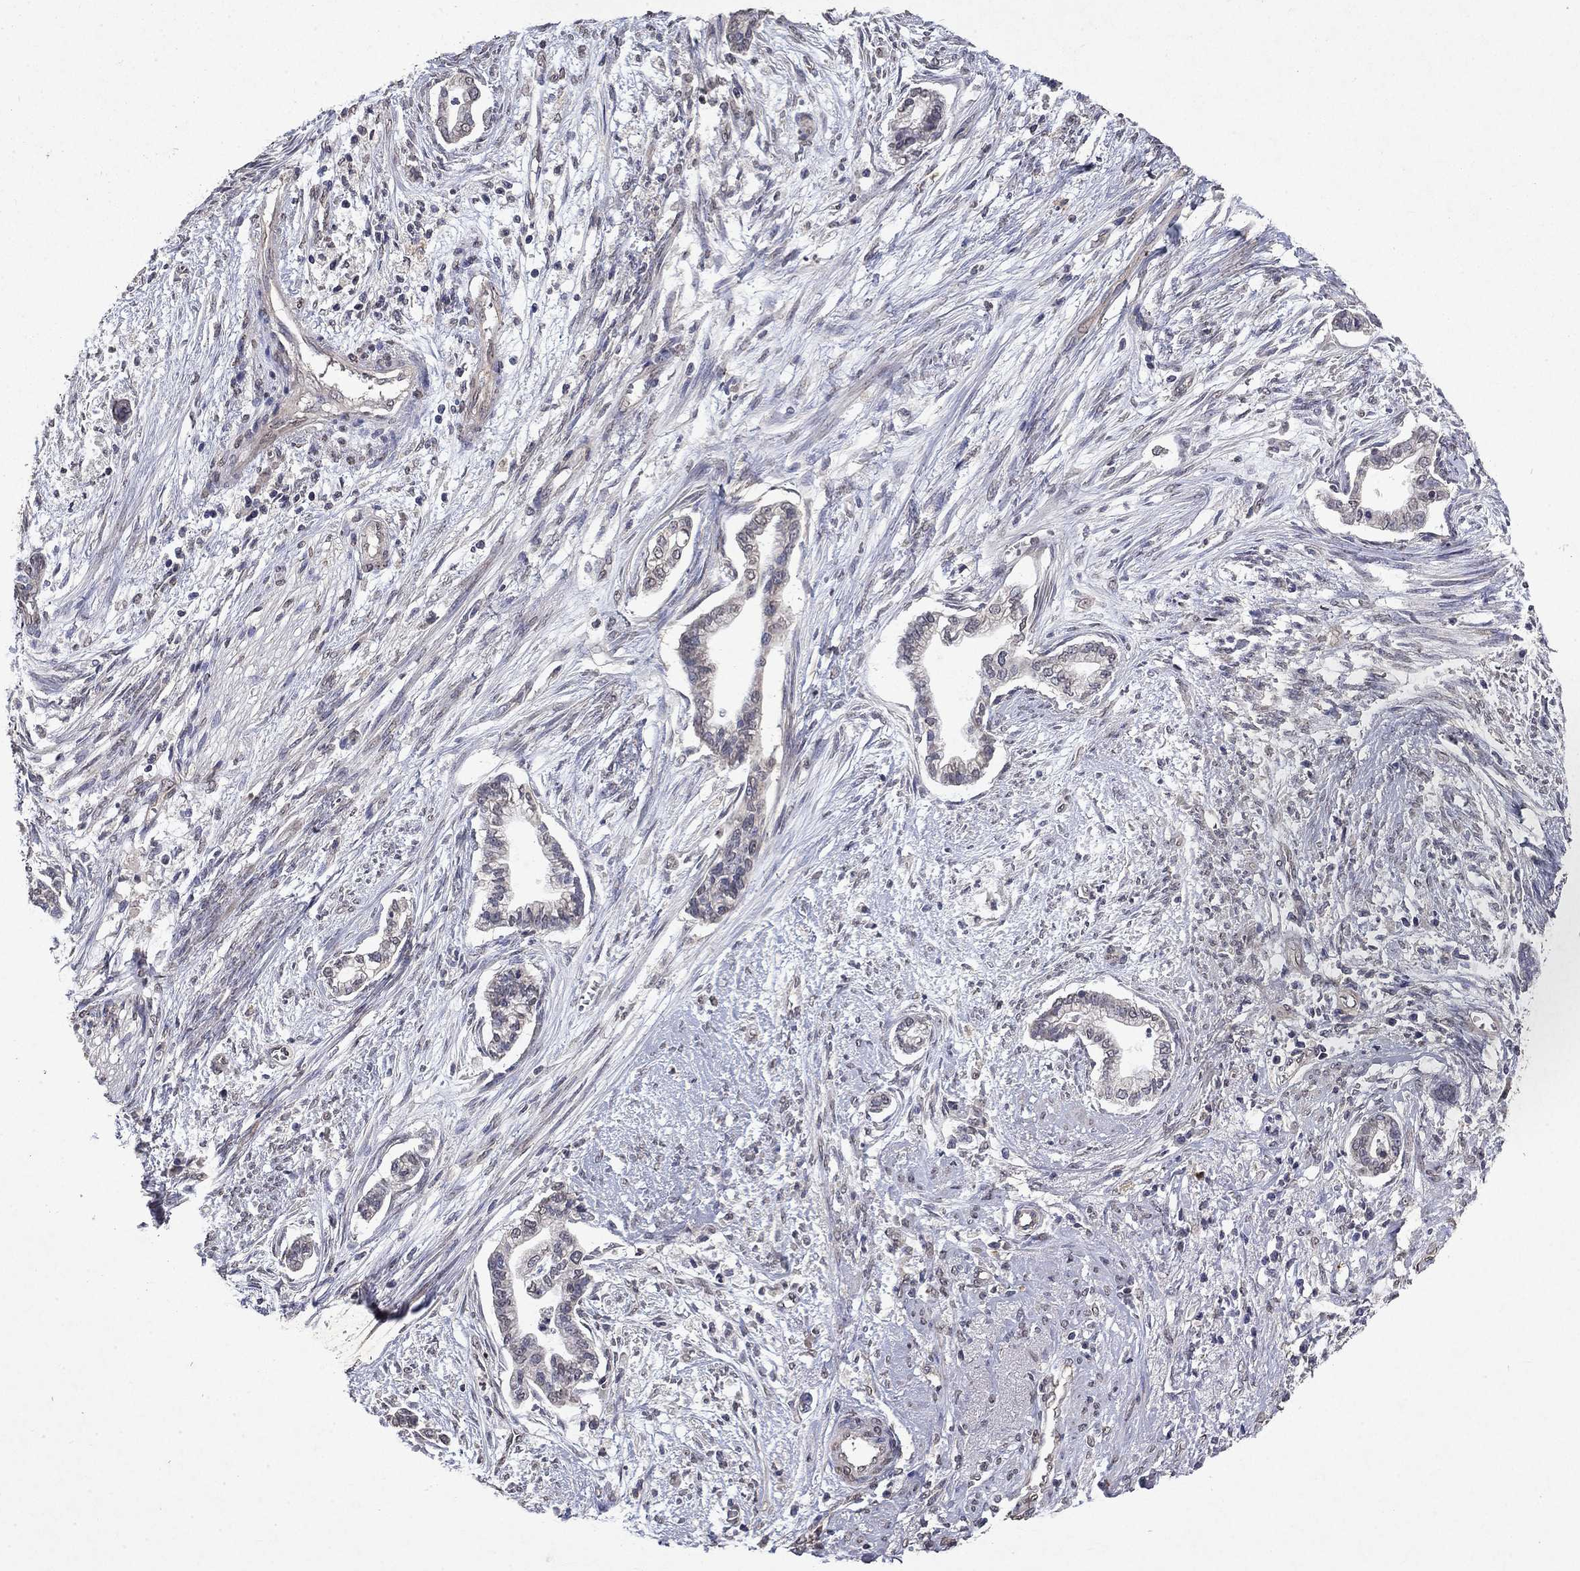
{"staining": {"intensity": "negative", "quantity": "none", "location": "none"}, "tissue": "cervical cancer", "cell_type": "Tumor cells", "image_type": "cancer", "snomed": [{"axis": "morphology", "description": "Adenocarcinoma, NOS"}, {"axis": "topography", "description": "Cervix"}], "caption": "A high-resolution photomicrograph shows immunohistochemistry (IHC) staining of cervical cancer, which demonstrates no significant positivity in tumor cells. (DAB (3,3'-diaminobenzidine) IHC, high magnification).", "gene": "TTC38", "patient": {"sex": "female", "age": 62}}